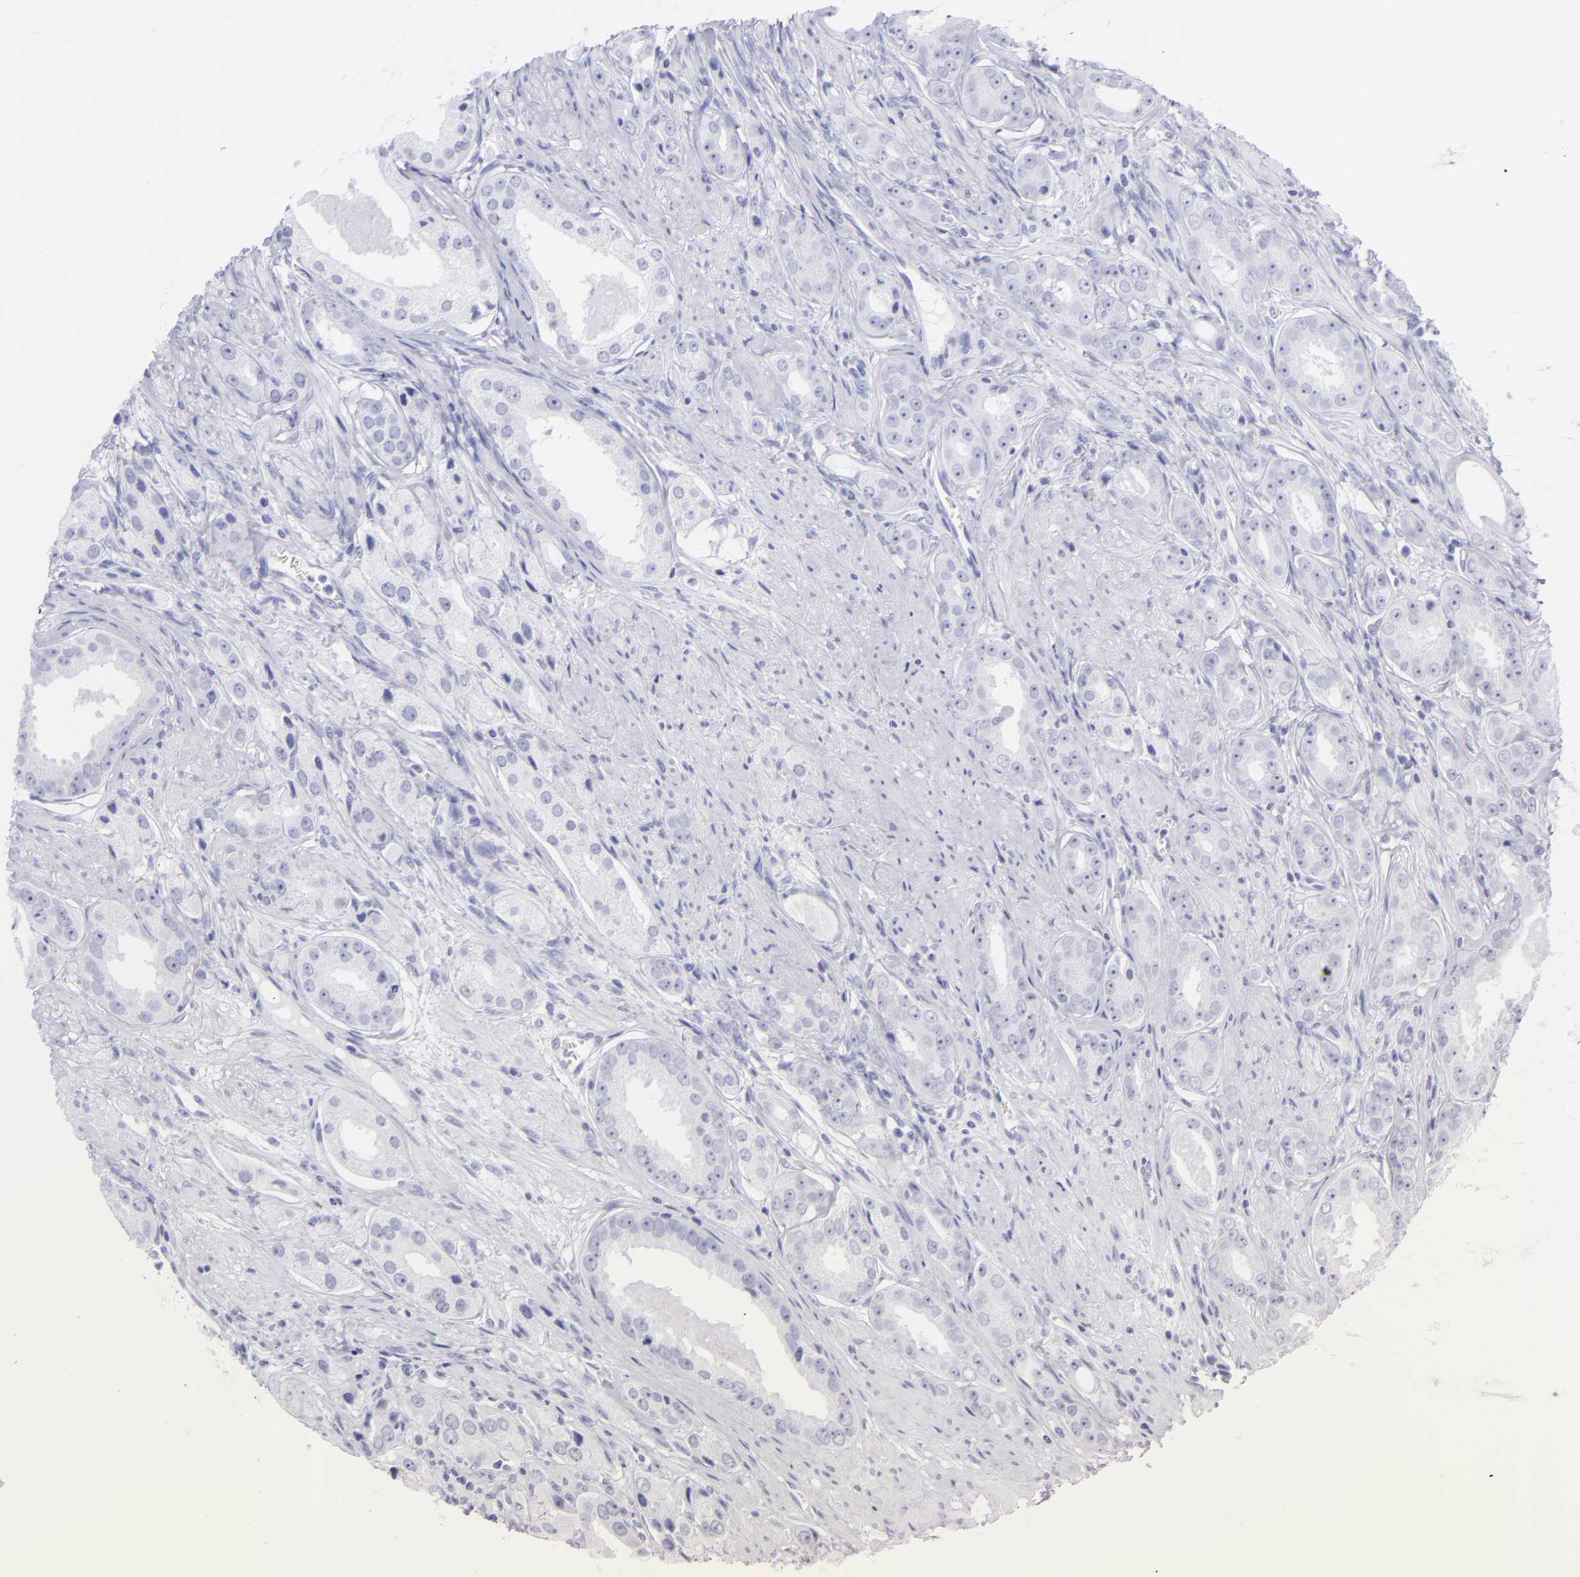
{"staining": {"intensity": "negative", "quantity": "none", "location": "none"}, "tissue": "prostate cancer", "cell_type": "Tumor cells", "image_type": "cancer", "snomed": [{"axis": "morphology", "description": "Adenocarcinoma, Medium grade"}, {"axis": "topography", "description": "Prostate"}], "caption": "Tumor cells show no significant expression in adenocarcinoma (medium-grade) (prostate).", "gene": "SLC1A3", "patient": {"sex": "male", "age": 53}}